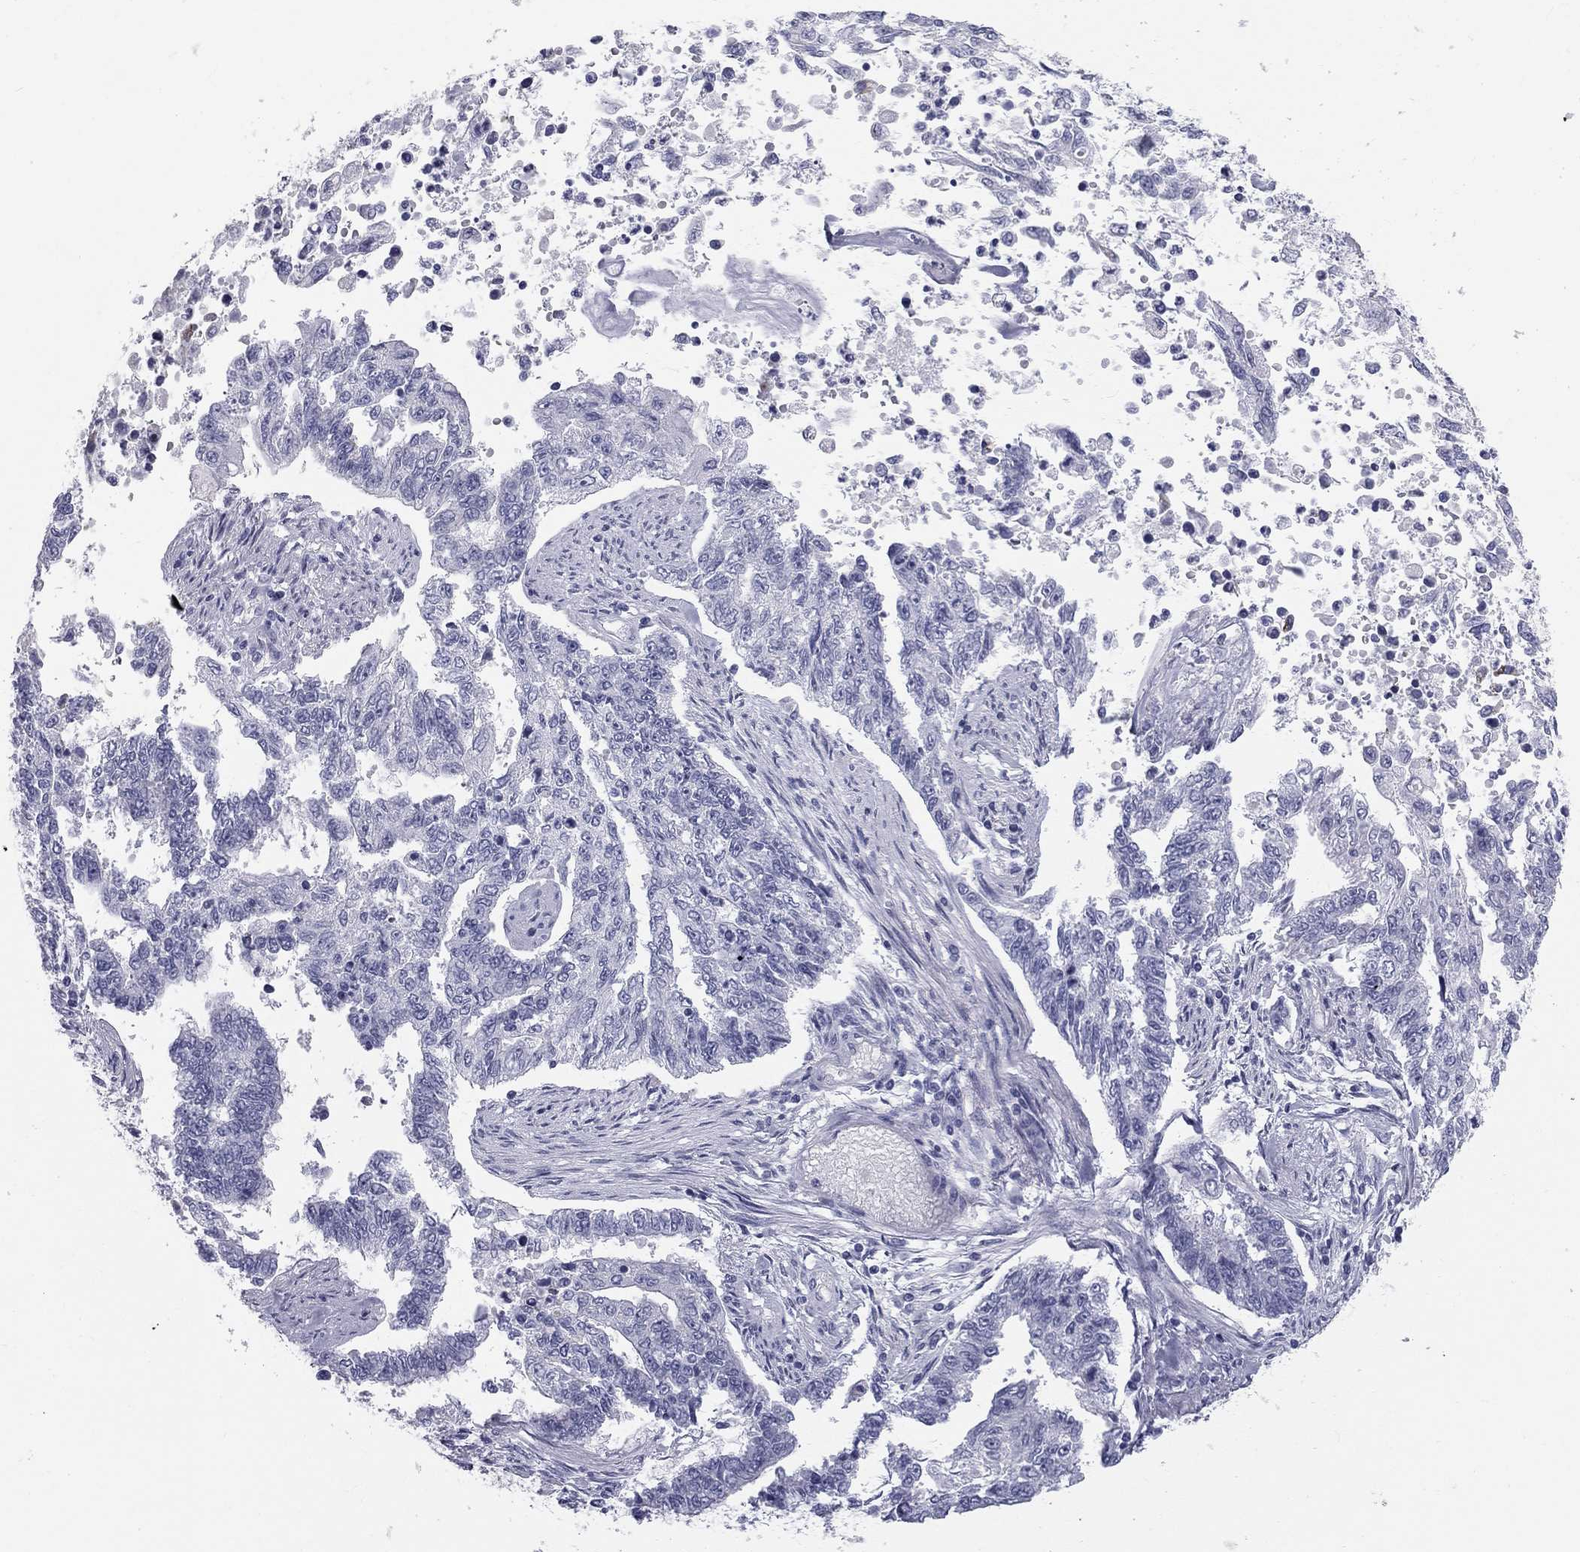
{"staining": {"intensity": "negative", "quantity": "none", "location": "none"}, "tissue": "endometrial cancer", "cell_type": "Tumor cells", "image_type": "cancer", "snomed": [{"axis": "morphology", "description": "Adenocarcinoma, NOS"}, {"axis": "topography", "description": "Uterus"}], "caption": "High power microscopy micrograph of an immunohistochemistry photomicrograph of endometrial cancer (adenocarcinoma), revealing no significant staining in tumor cells. (DAB IHC with hematoxylin counter stain).", "gene": "SULT2B1", "patient": {"sex": "female", "age": 59}}